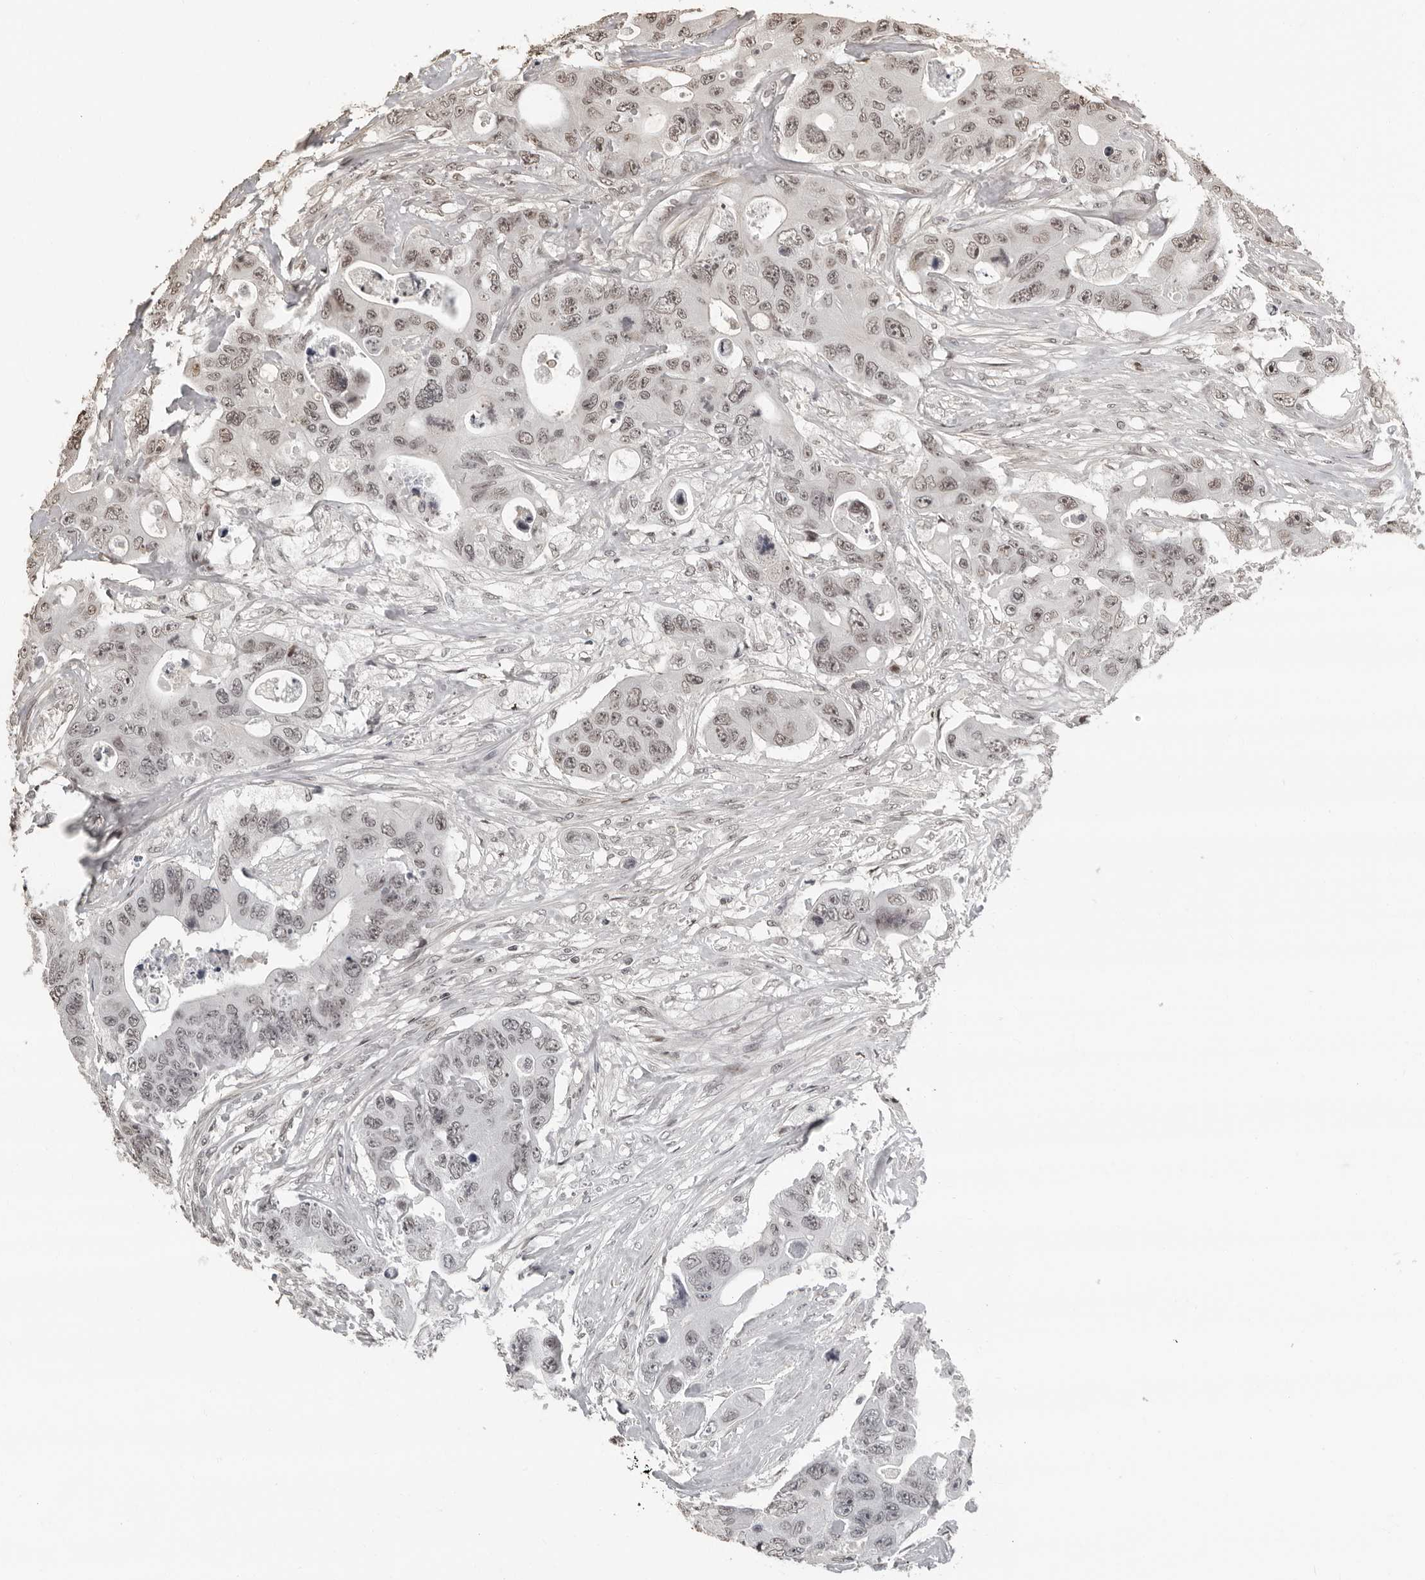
{"staining": {"intensity": "weak", "quantity": "25%-75%", "location": "nuclear"}, "tissue": "colorectal cancer", "cell_type": "Tumor cells", "image_type": "cancer", "snomed": [{"axis": "morphology", "description": "Adenocarcinoma, NOS"}, {"axis": "topography", "description": "Colon"}], "caption": "Immunohistochemistry micrograph of neoplastic tissue: adenocarcinoma (colorectal) stained using immunohistochemistry shows low levels of weak protein expression localized specifically in the nuclear of tumor cells, appearing as a nuclear brown color.", "gene": "ORC1", "patient": {"sex": "female", "age": 46}}